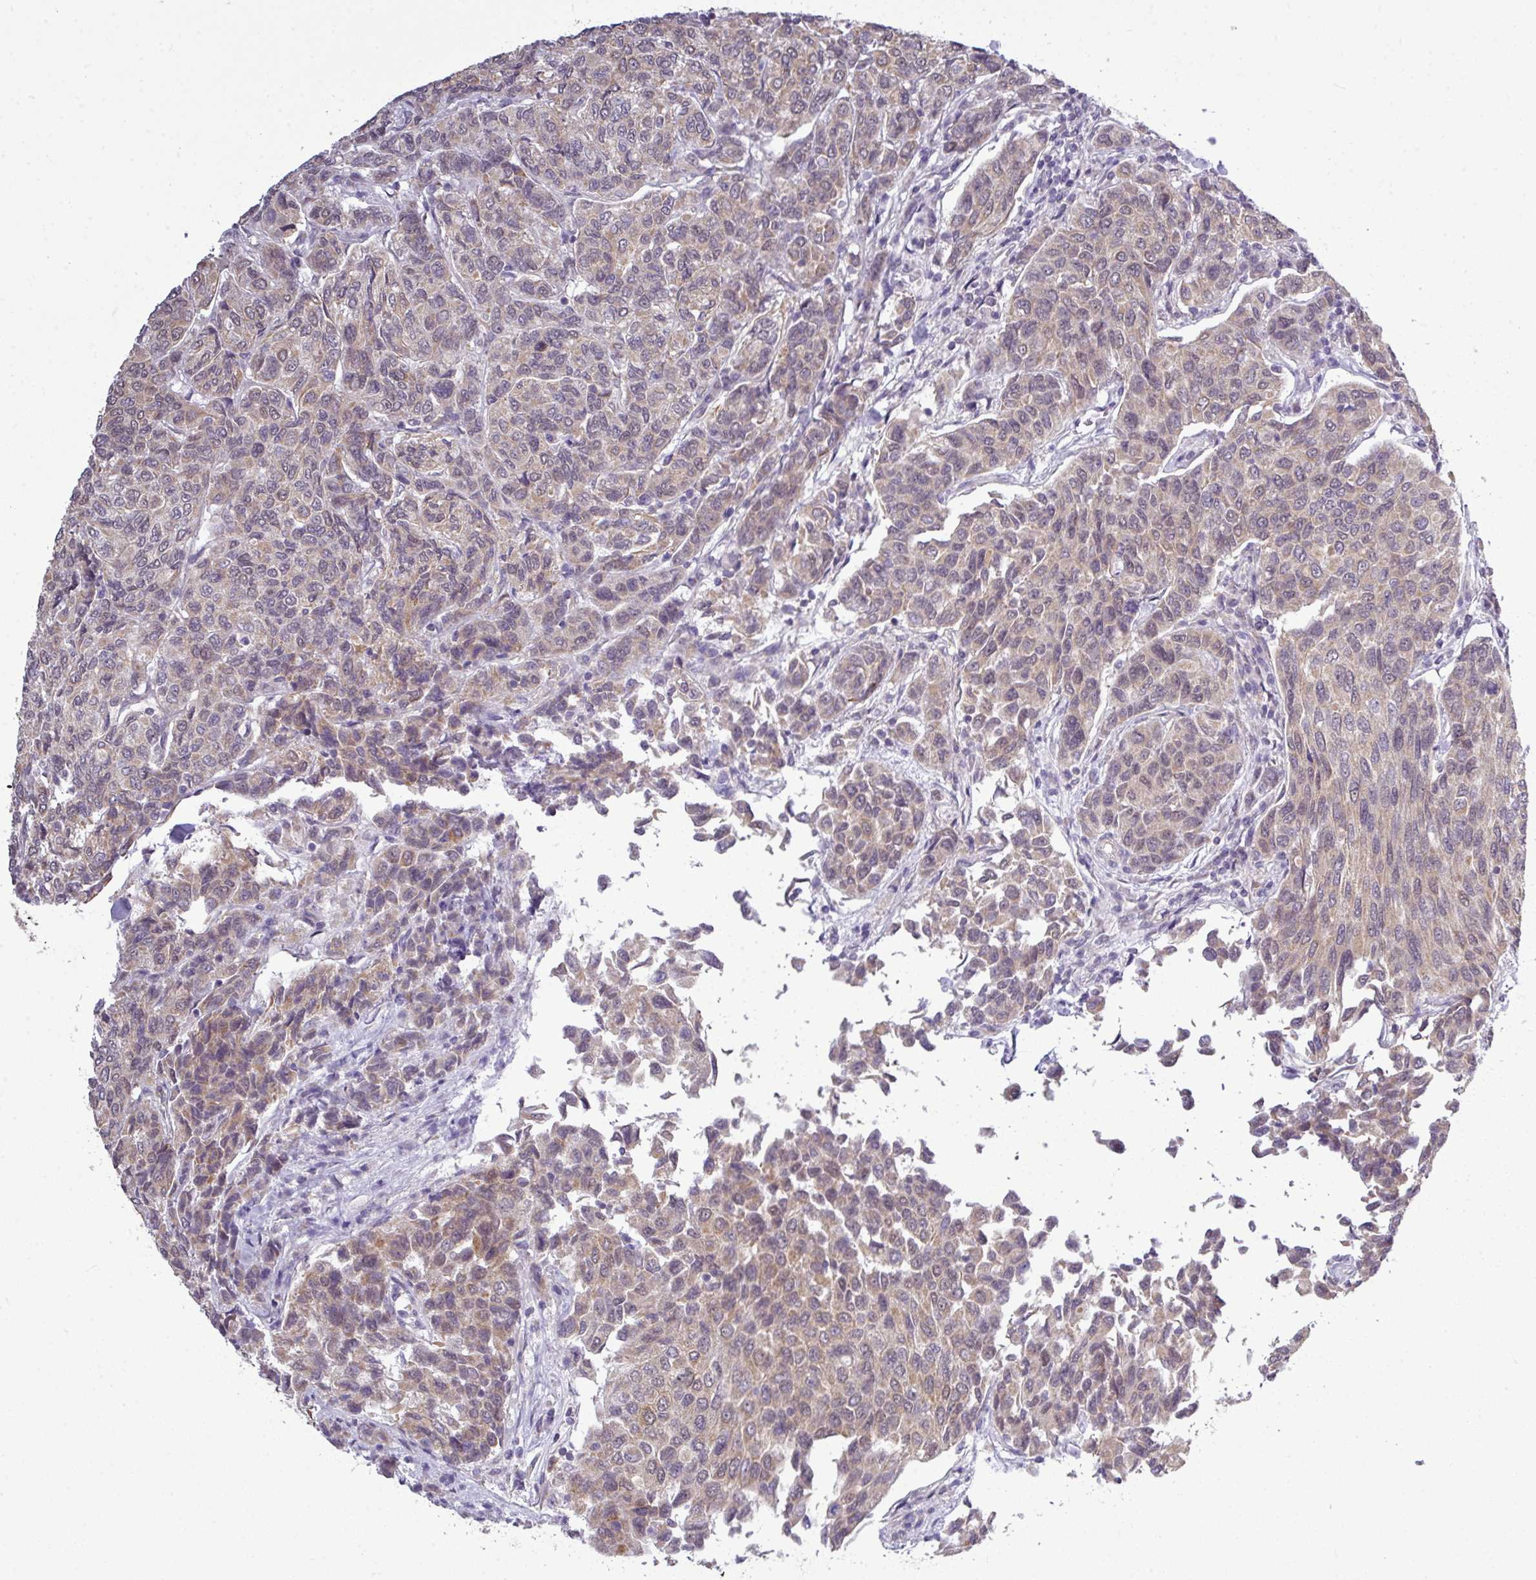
{"staining": {"intensity": "weak", "quantity": "25%-75%", "location": "cytoplasmic/membranous,nuclear"}, "tissue": "breast cancer", "cell_type": "Tumor cells", "image_type": "cancer", "snomed": [{"axis": "morphology", "description": "Duct carcinoma"}, {"axis": "topography", "description": "Breast"}], "caption": "Immunohistochemistry histopathology image of neoplastic tissue: human breast cancer (intraductal carcinoma) stained using IHC reveals low levels of weak protein expression localized specifically in the cytoplasmic/membranous and nuclear of tumor cells, appearing as a cytoplasmic/membranous and nuclear brown color.", "gene": "ZNF217", "patient": {"sex": "female", "age": 55}}